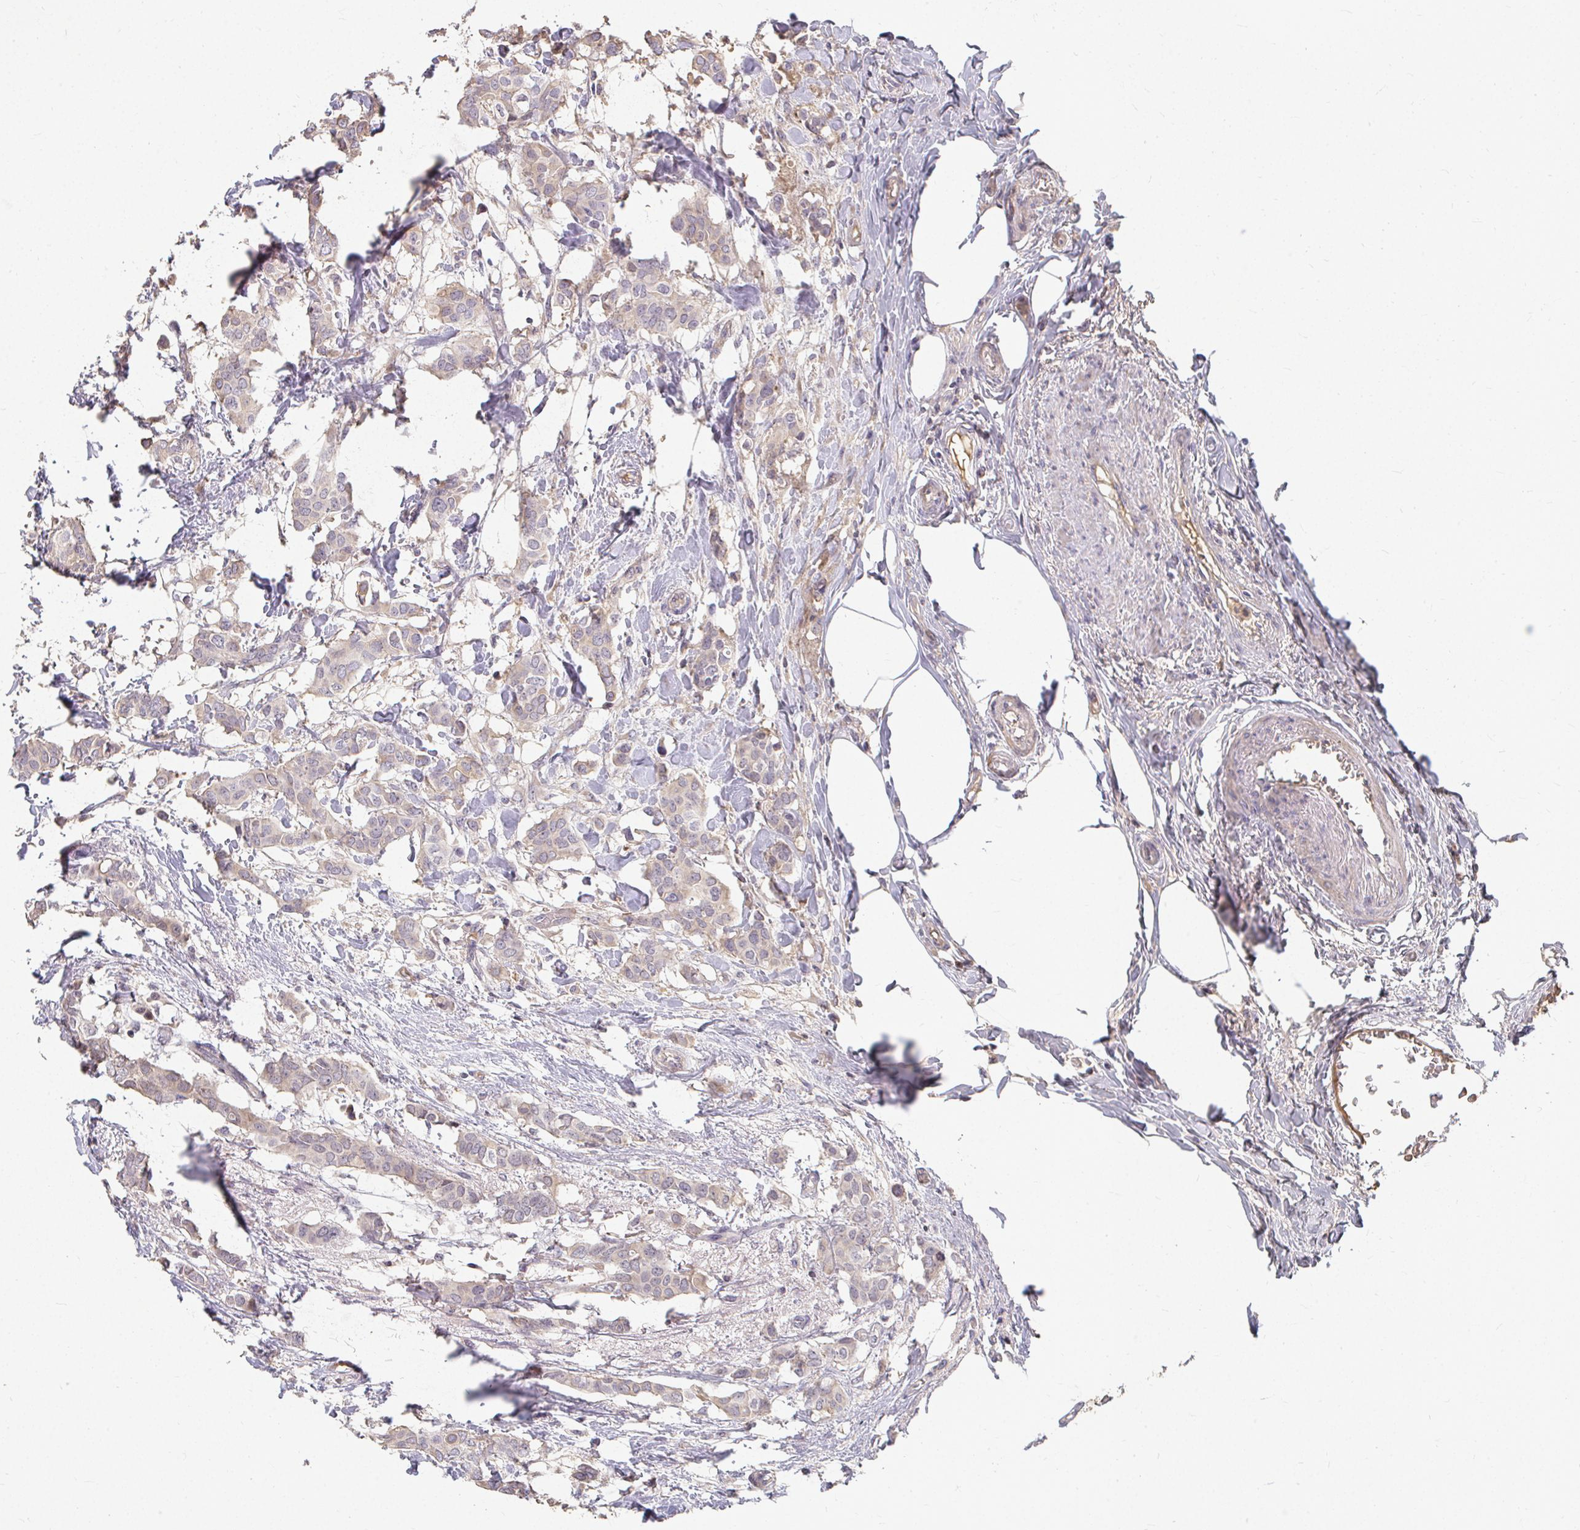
{"staining": {"intensity": "weak", "quantity": "<25%", "location": "cytoplasmic/membranous"}, "tissue": "breast cancer", "cell_type": "Tumor cells", "image_type": "cancer", "snomed": [{"axis": "morphology", "description": "Duct carcinoma"}, {"axis": "topography", "description": "Breast"}], "caption": "Immunohistochemistry photomicrograph of human infiltrating ductal carcinoma (breast) stained for a protein (brown), which exhibits no staining in tumor cells.", "gene": "LOXL4", "patient": {"sex": "female", "age": 62}}